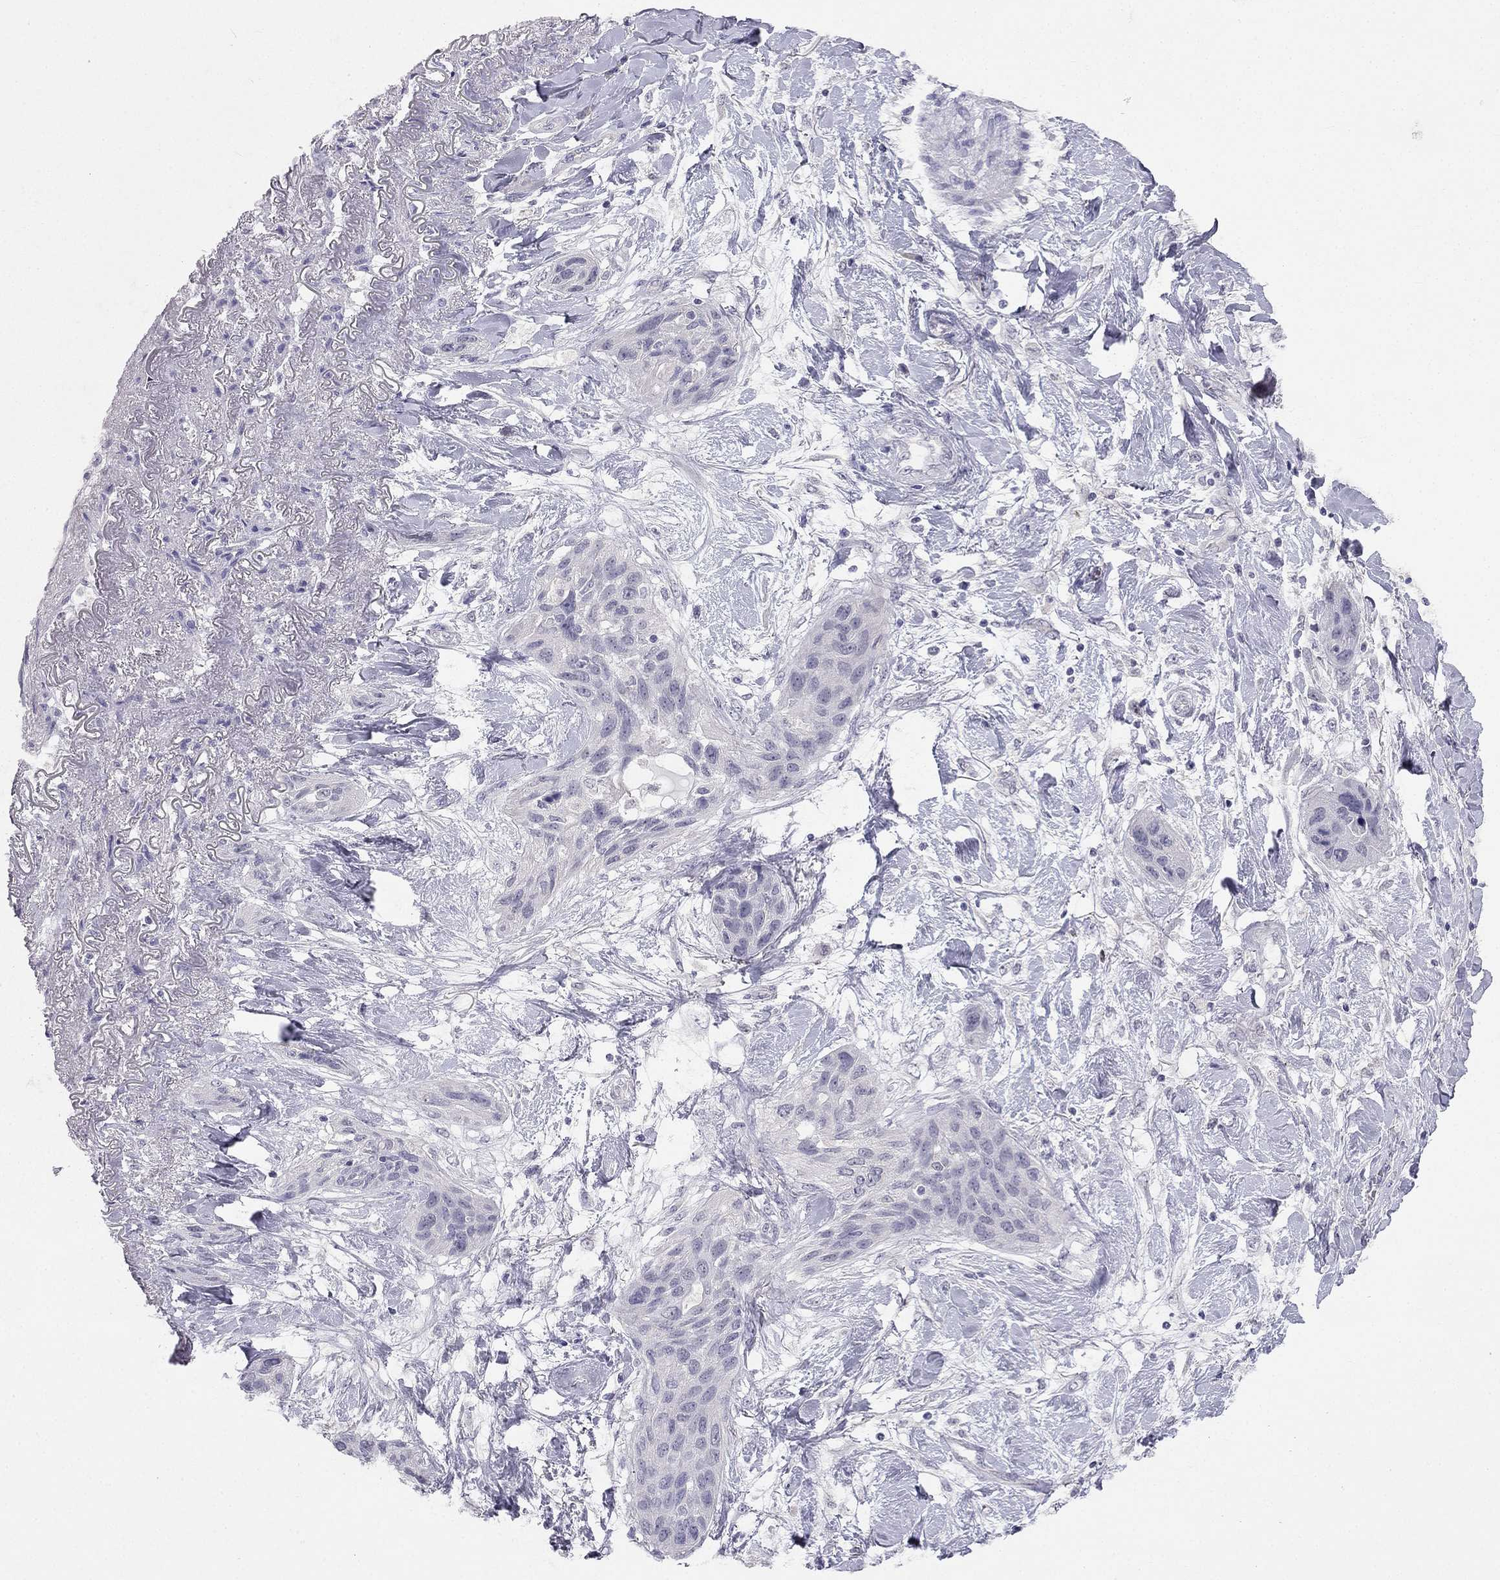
{"staining": {"intensity": "negative", "quantity": "none", "location": "none"}, "tissue": "lung cancer", "cell_type": "Tumor cells", "image_type": "cancer", "snomed": [{"axis": "morphology", "description": "Squamous cell carcinoma, NOS"}, {"axis": "topography", "description": "Lung"}], "caption": "DAB (3,3'-diaminobenzidine) immunohistochemical staining of lung squamous cell carcinoma displays no significant staining in tumor cells. Nuclei are stained in blue.", "gene": "C16orf89", "patient": {"sex": "female", "age": 70}}